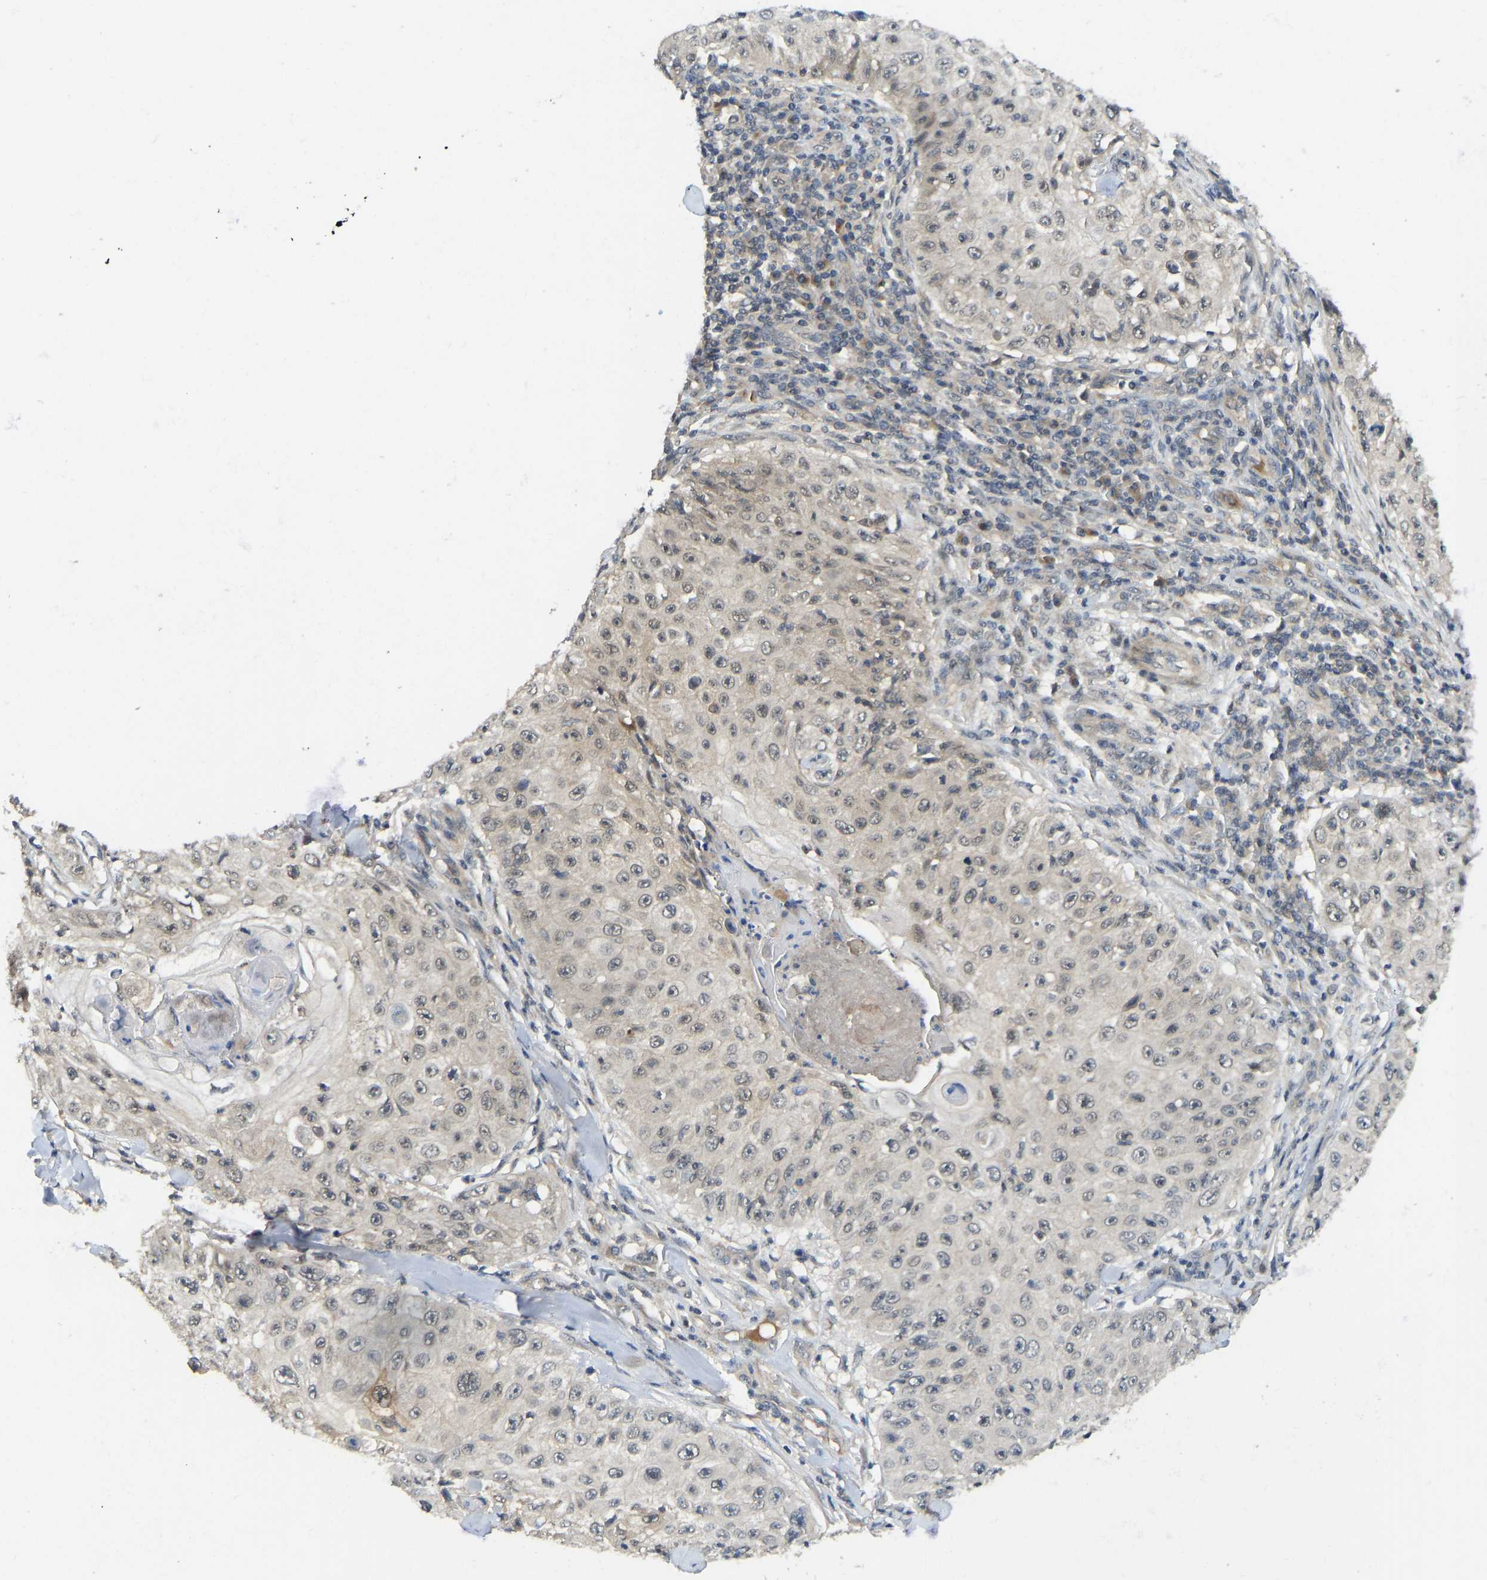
{"staining": {"intensity": "weak", "quantity": "25%-75%", "location": "cytoplasmic/membranous"}, "tissue": "skin cancer", "cell_type": "Tumor cells", "image_type": "cancer", "snomed": [{"axis": "morphology", "description": "Squamous cell carcinoma, NOS"}, {"axis": "topography", "description": "Skin"}], "caption": "Squamous cell carcinoma (skin) was stained to show a protein in brown. There is low levels of weak cytoplasmic/membranous staining in approximately 25%-75% of tumor cells.", "gene": "NDRG3", "patient": {"sex": "male", "age": 86}}